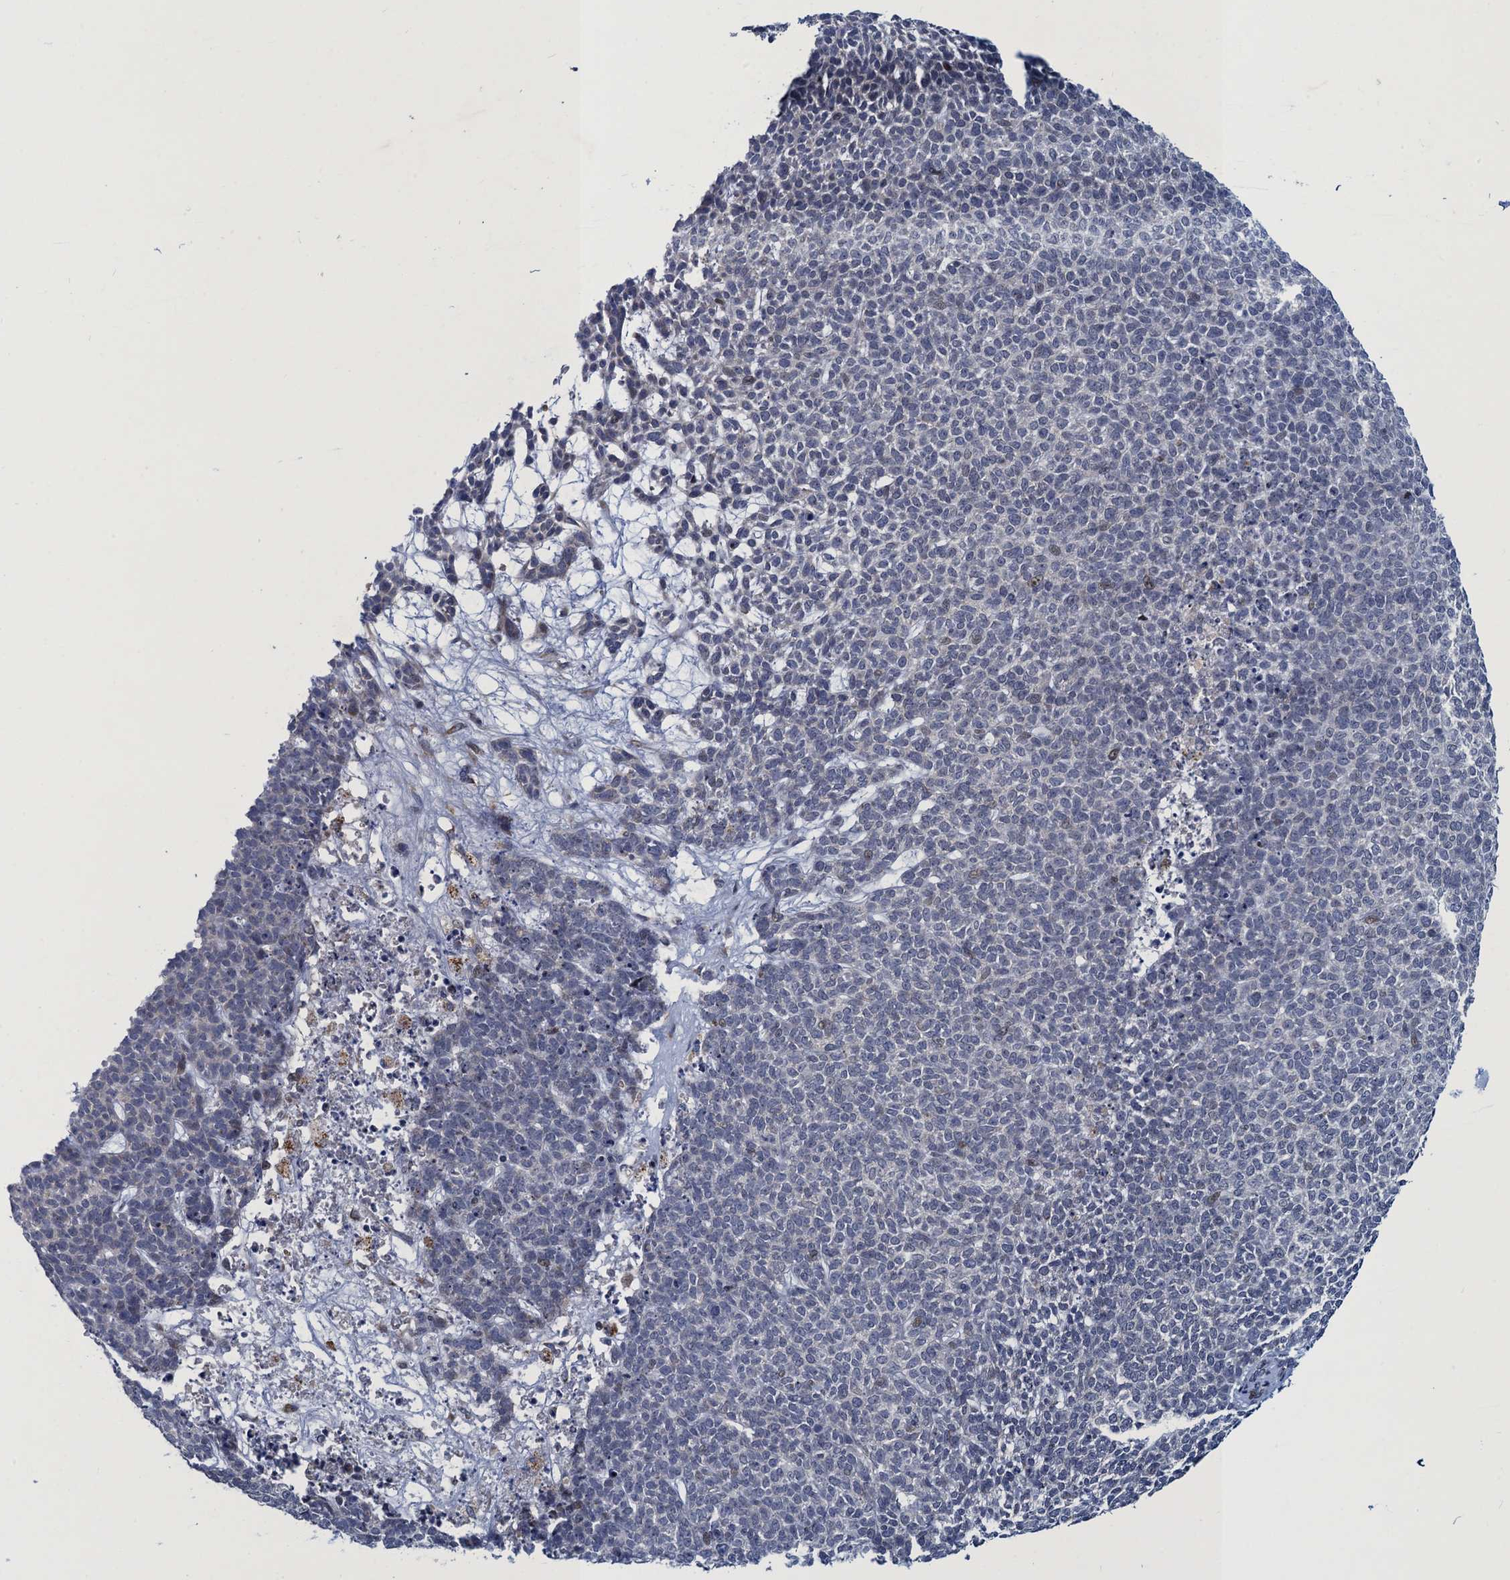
{"staining": {"intensity": "negative", "quantity": "none", "location": "none"}, "tissue": "skin cancer", "cell_type": "Tumor cells", "image_type": "cancer", "snomed": [{"axis": "morphology", "description": "Basal cell carcinoma"}, {"axis": "topography", "description": "Skin"}], "caption": "Tumor cells show no significant staining in basal cell carcinoma (skin).", "gene": "ATOSA", "patient": {"sex": "female", "age": 84}}